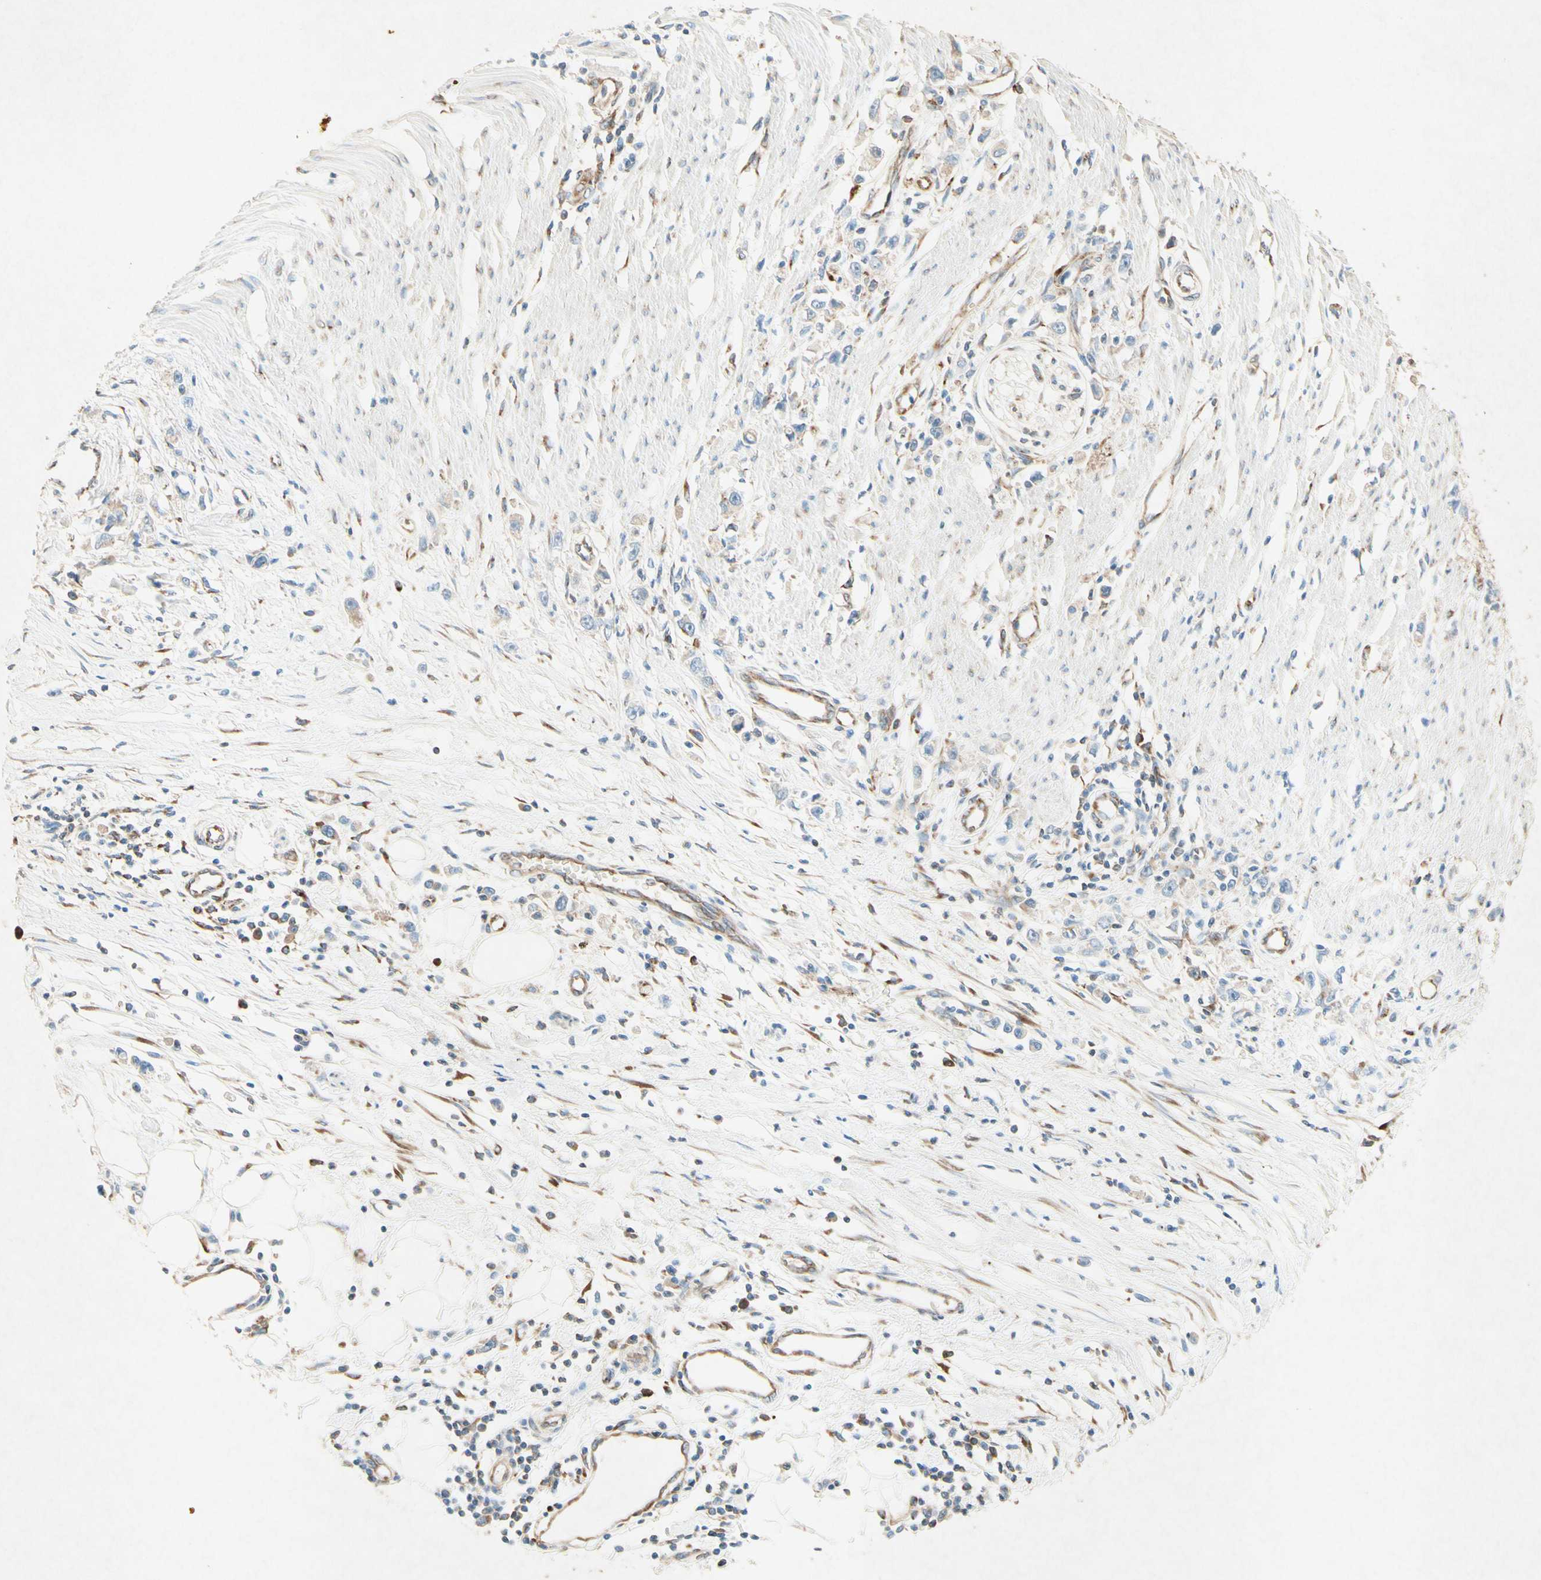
{"staining": {"intensity": "weak", "quantity": "<25%", "location": "cytoplasmic/membranous"}, "tissue": "stomach cancer", "cell_type": "Tumor cells", "image_type": "cancer", "snomed": [{"axis": "morphology", "description": "Adenocarcinoma, NOS"}, {"axis": "topography", "description": "Stomach"}], "caption": "Immunohistochemical staining of human adenocarcinoma (stomach) shows no significant expression in tumor cells.", "gene": "PABPC1", "patient": {"sex": "female", "age": 59}}